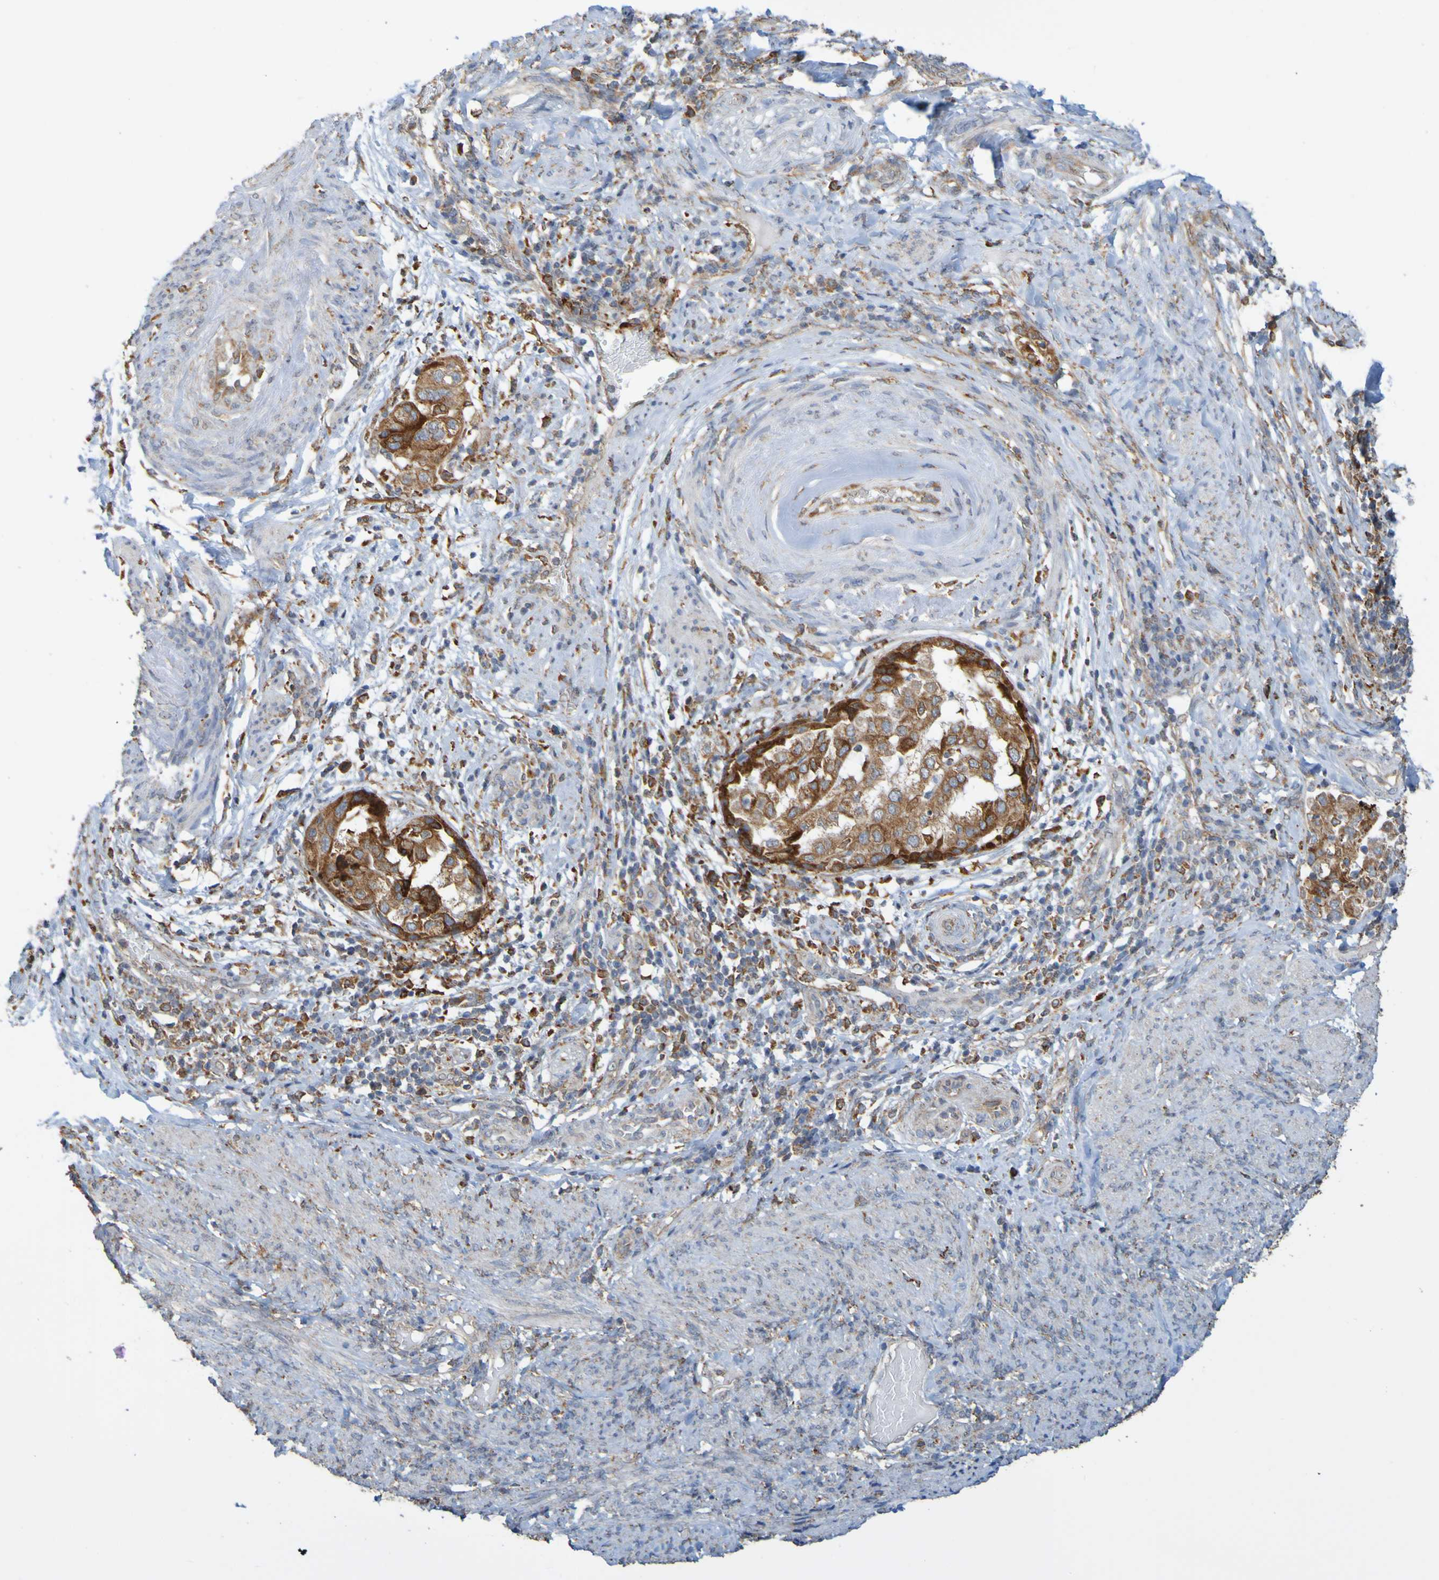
{"staining": {"intensity": "strong", "quantity": ">75%", "location": "cytoplasmic/membranous"}, "tissue": "endometrial cancer", "cell_type": "Tumor cells", "image_type": "cancer", "snomed": [{"axis": "morphology", "description": "Adenocarcinoma, NOS"}, {"axis": "topography", "description": "Endometrium"}], "caption": "Immunohistochemical staining of human endometrial adenocarcinoma demonstrates high levels of strong cytoplasmic/membranous protein staining in about >75% of tumor cells.", "gene": "PDIA3", "patient": {"sex": "female", "age": 85}}